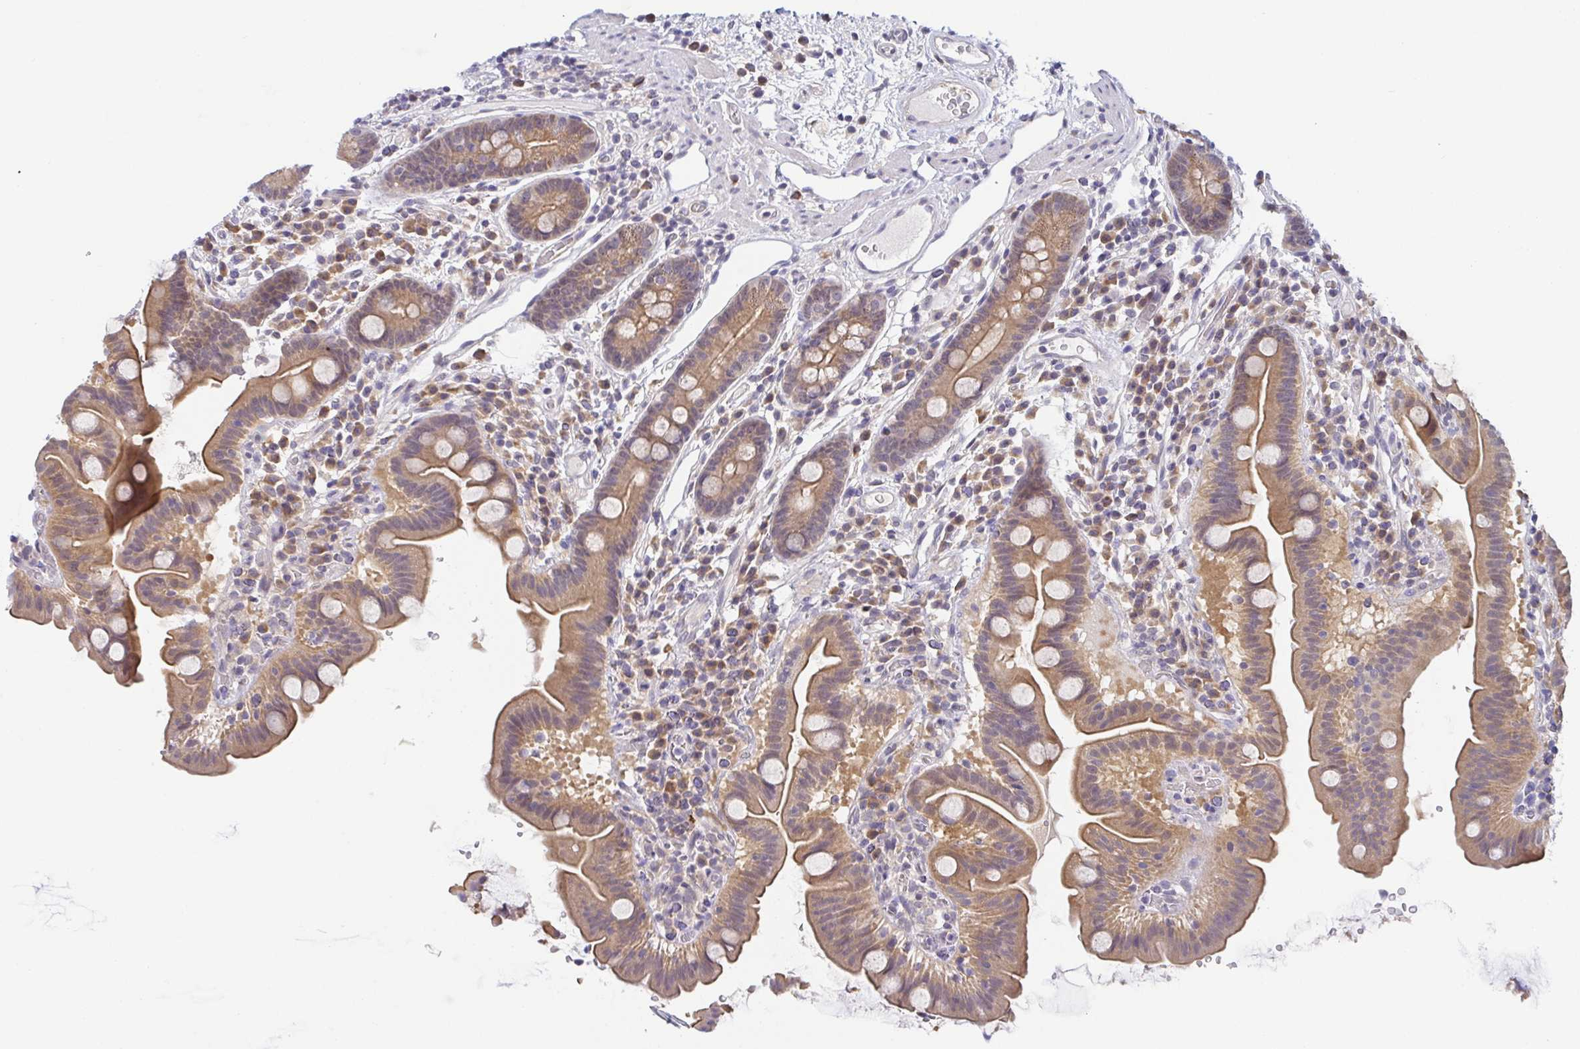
{"staining": {"intensity": "moderate", "quantity": ">75%", "location": "cytoplasmic/membranous"}, "tissue": "small intestine", "cell_type": "Glandular cells", "image_type": "normal", "snomed": [{"axis": "morphology", "description": "Normal tissue, NOS"}, {"axis": "topography", "description": "Small intestine"}], "caption": "Glandular cells exhibit moderate cytoplasmic/membranous positivity in approximately >75% of cells in benign small intestine. The staining was performed using DAB (3,3'-diaminobenzidine) to visualize the protein expression in brown, while the nuclei were stained in blue with hematoxylin (Magnification: 20x).", "gene": "BCL2L1", "patient": {"sex": "male", "age": 26}}